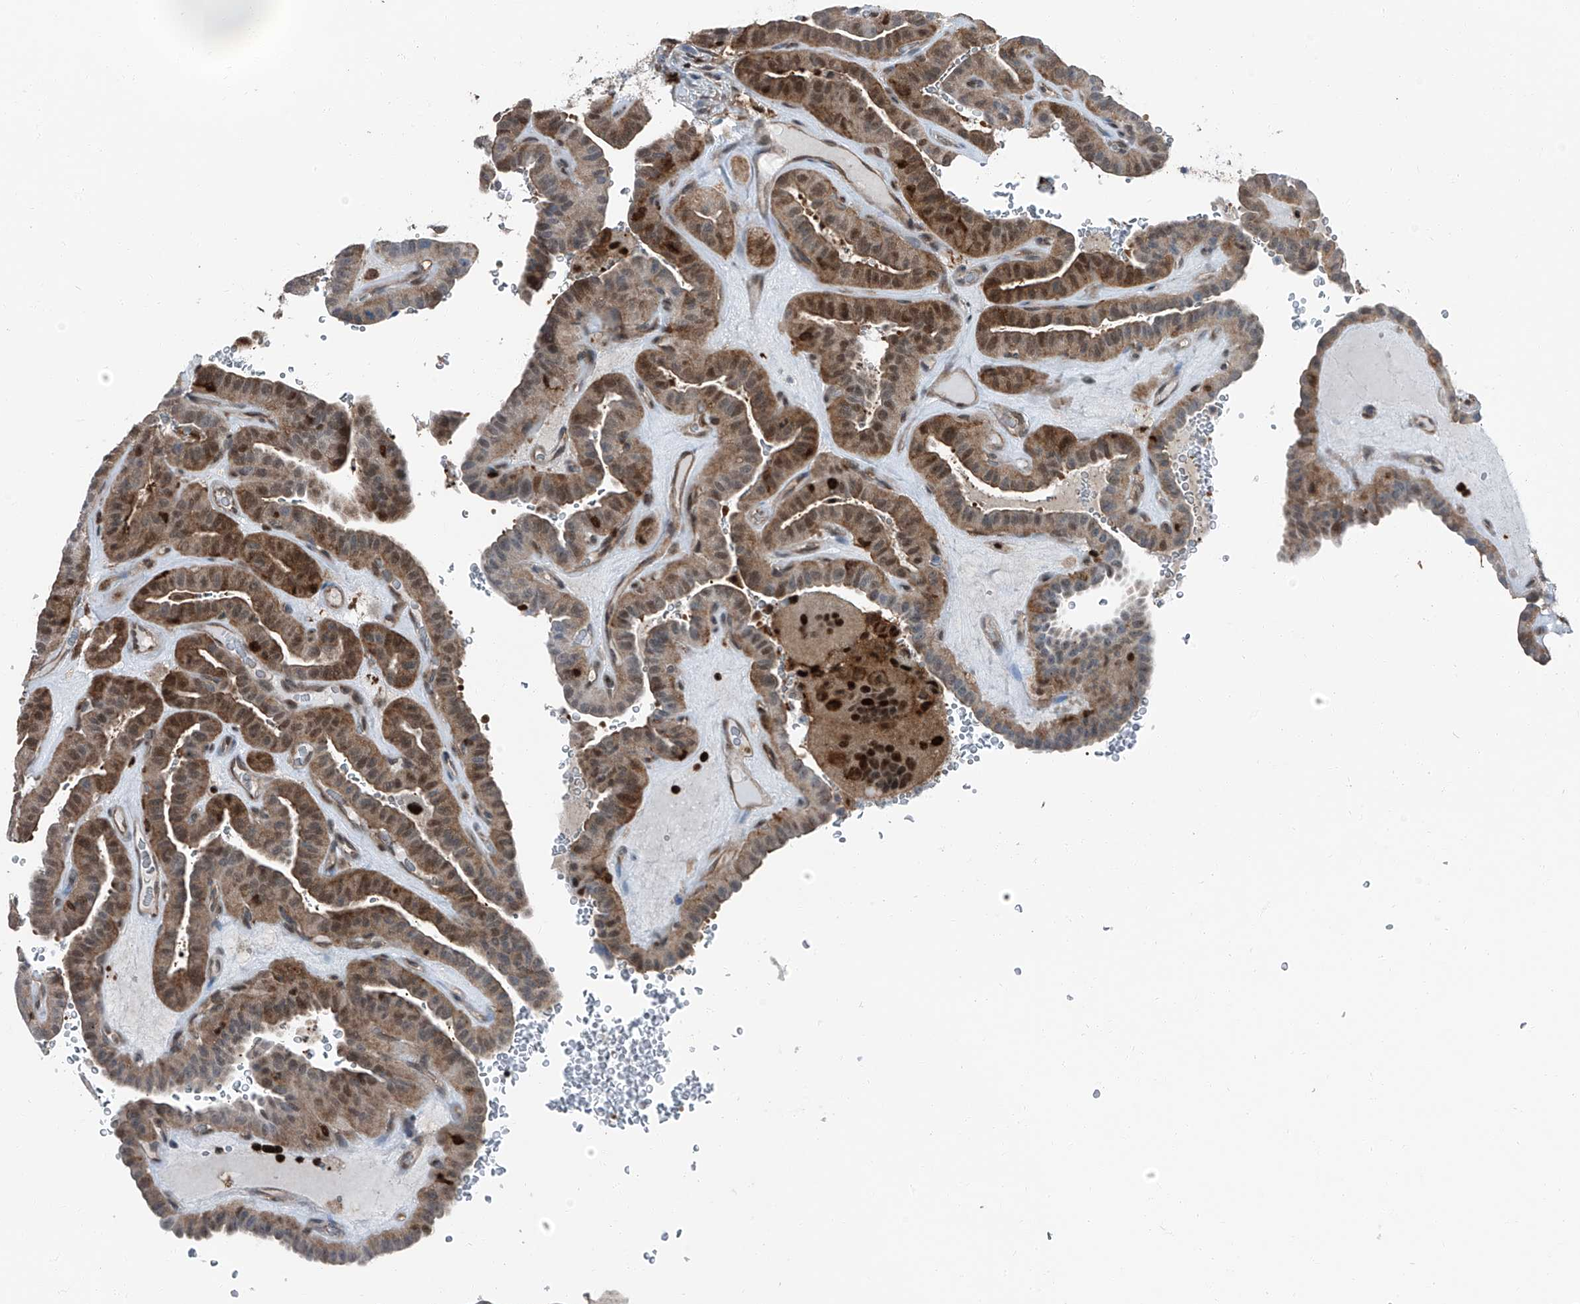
{"staining": {"intensity": "moderate", "quantity": ">75%", "location": "cytoplasmic/membranous,nuclear"}, "tissue": "thyroid cancer", "cell_type": "Tumor cells", "image_type": "cancer", "snomed": [{"axis": "morphology", "description": "Papillary adenocarcinoma, NOS"}, {"axis": "topography", "description": "Thyroid gland"}], "caption": "Immunohistochemistry (IHC) image of neoplastic tissue: thyroid papillary adenocarcinoma stained using IHC reveals medium levels of moderate protein expression localized specifically in the cytoplasmic/membranous and nuclear of tumor cells, appearing as a cytoplasmic/membranous and nuclear brown color.", "gene": "PSMB10", "patient": {"sex": "male", "age": 77}}